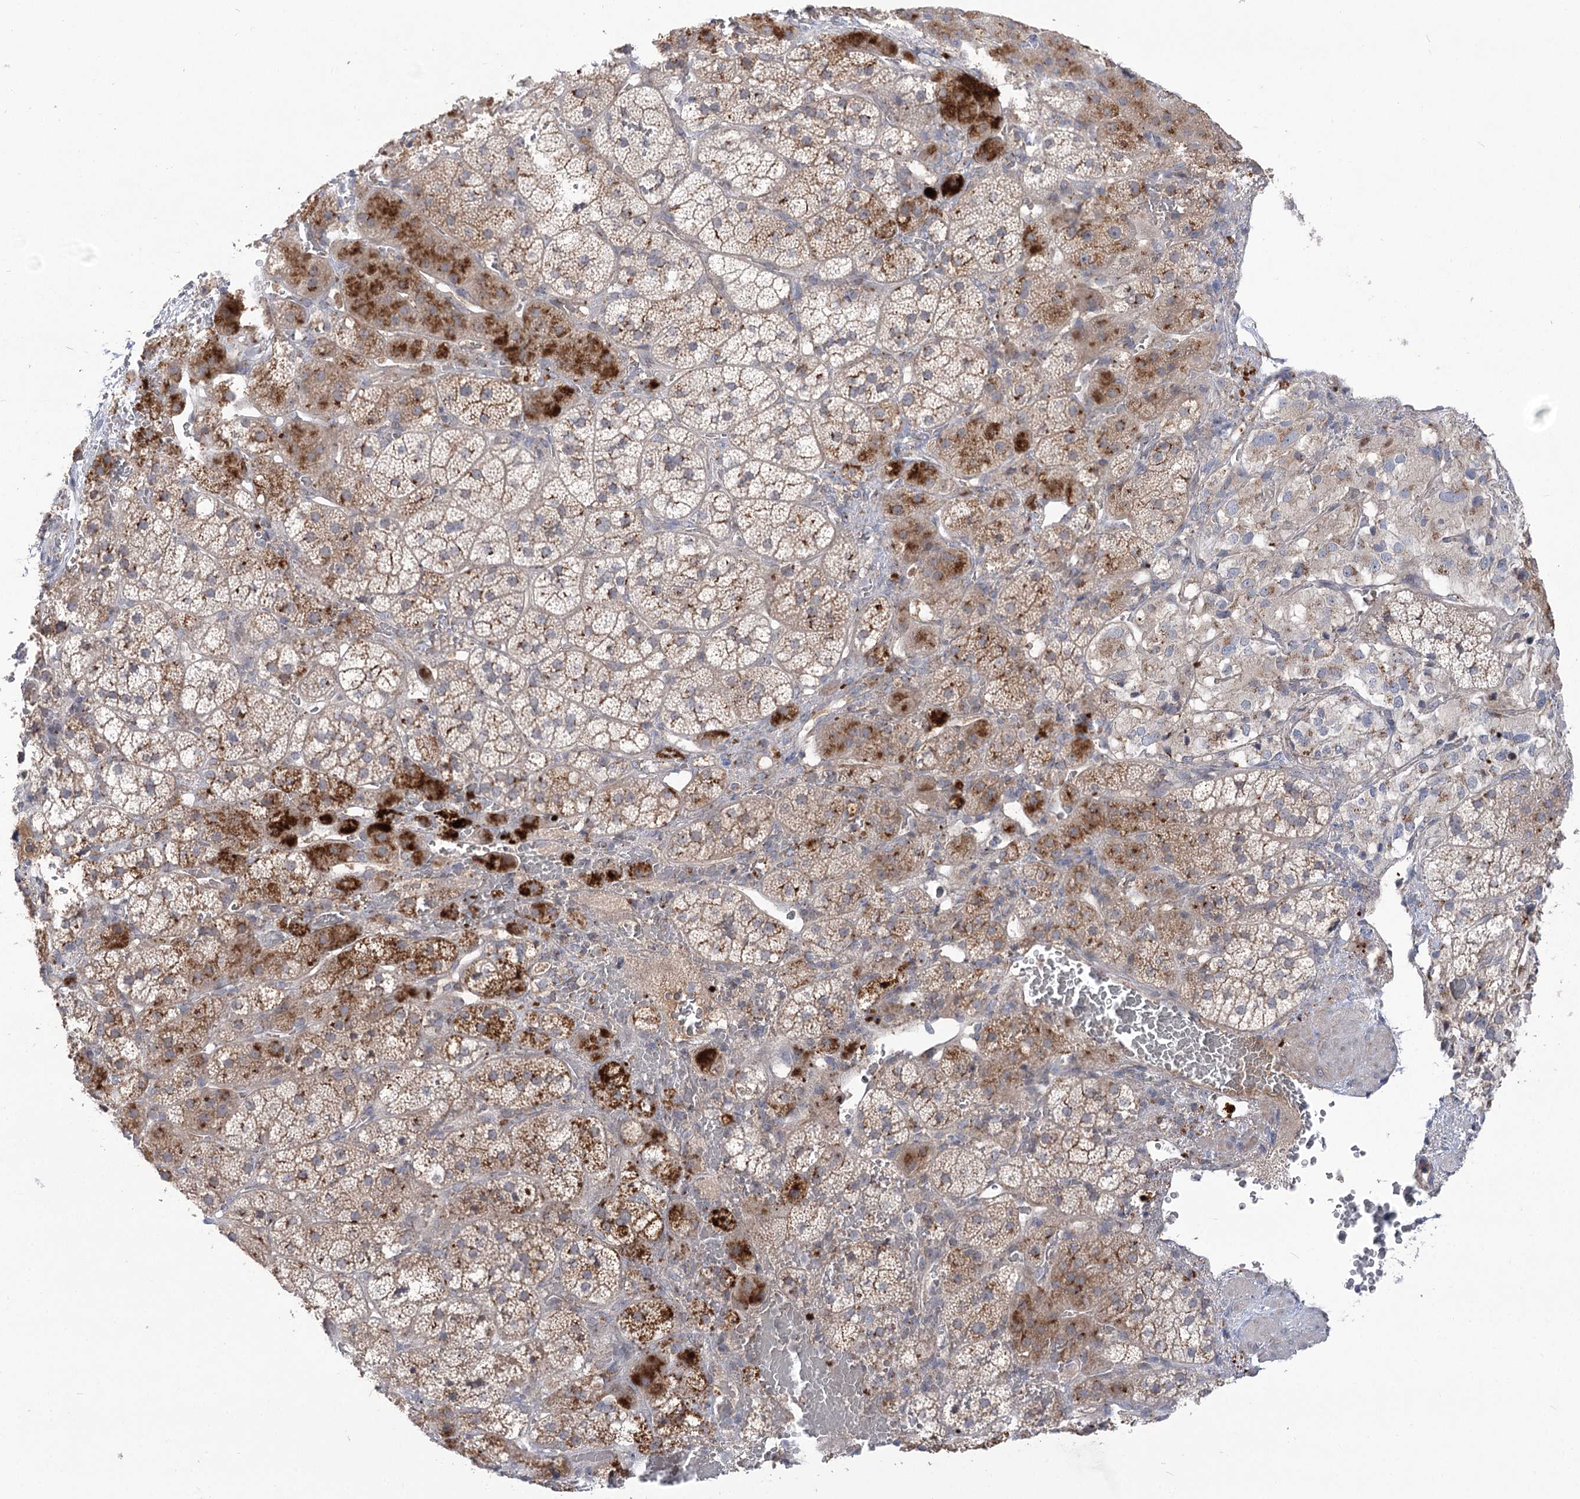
{"staining": {"intensity": "strong", "quantity": "<25%", "location": "cytoplasmic/membranous"}, "tissue": "adrenal gland", "cell_type": "Glandular cells", "image_type": "normal", "snomed": [{"axis": "morphology", "description": "Normal tissue, NOS"}, {"axis": "topography", "description": "Adrenal gland"}], "caption": "Protein analysis of unremarkable adrenal gland displays strong cytoplasmic/membranous staining in approximately <25% of glandular cells.", "gene": "GBF1", "patient": {"sex": "female", "age": 44}}